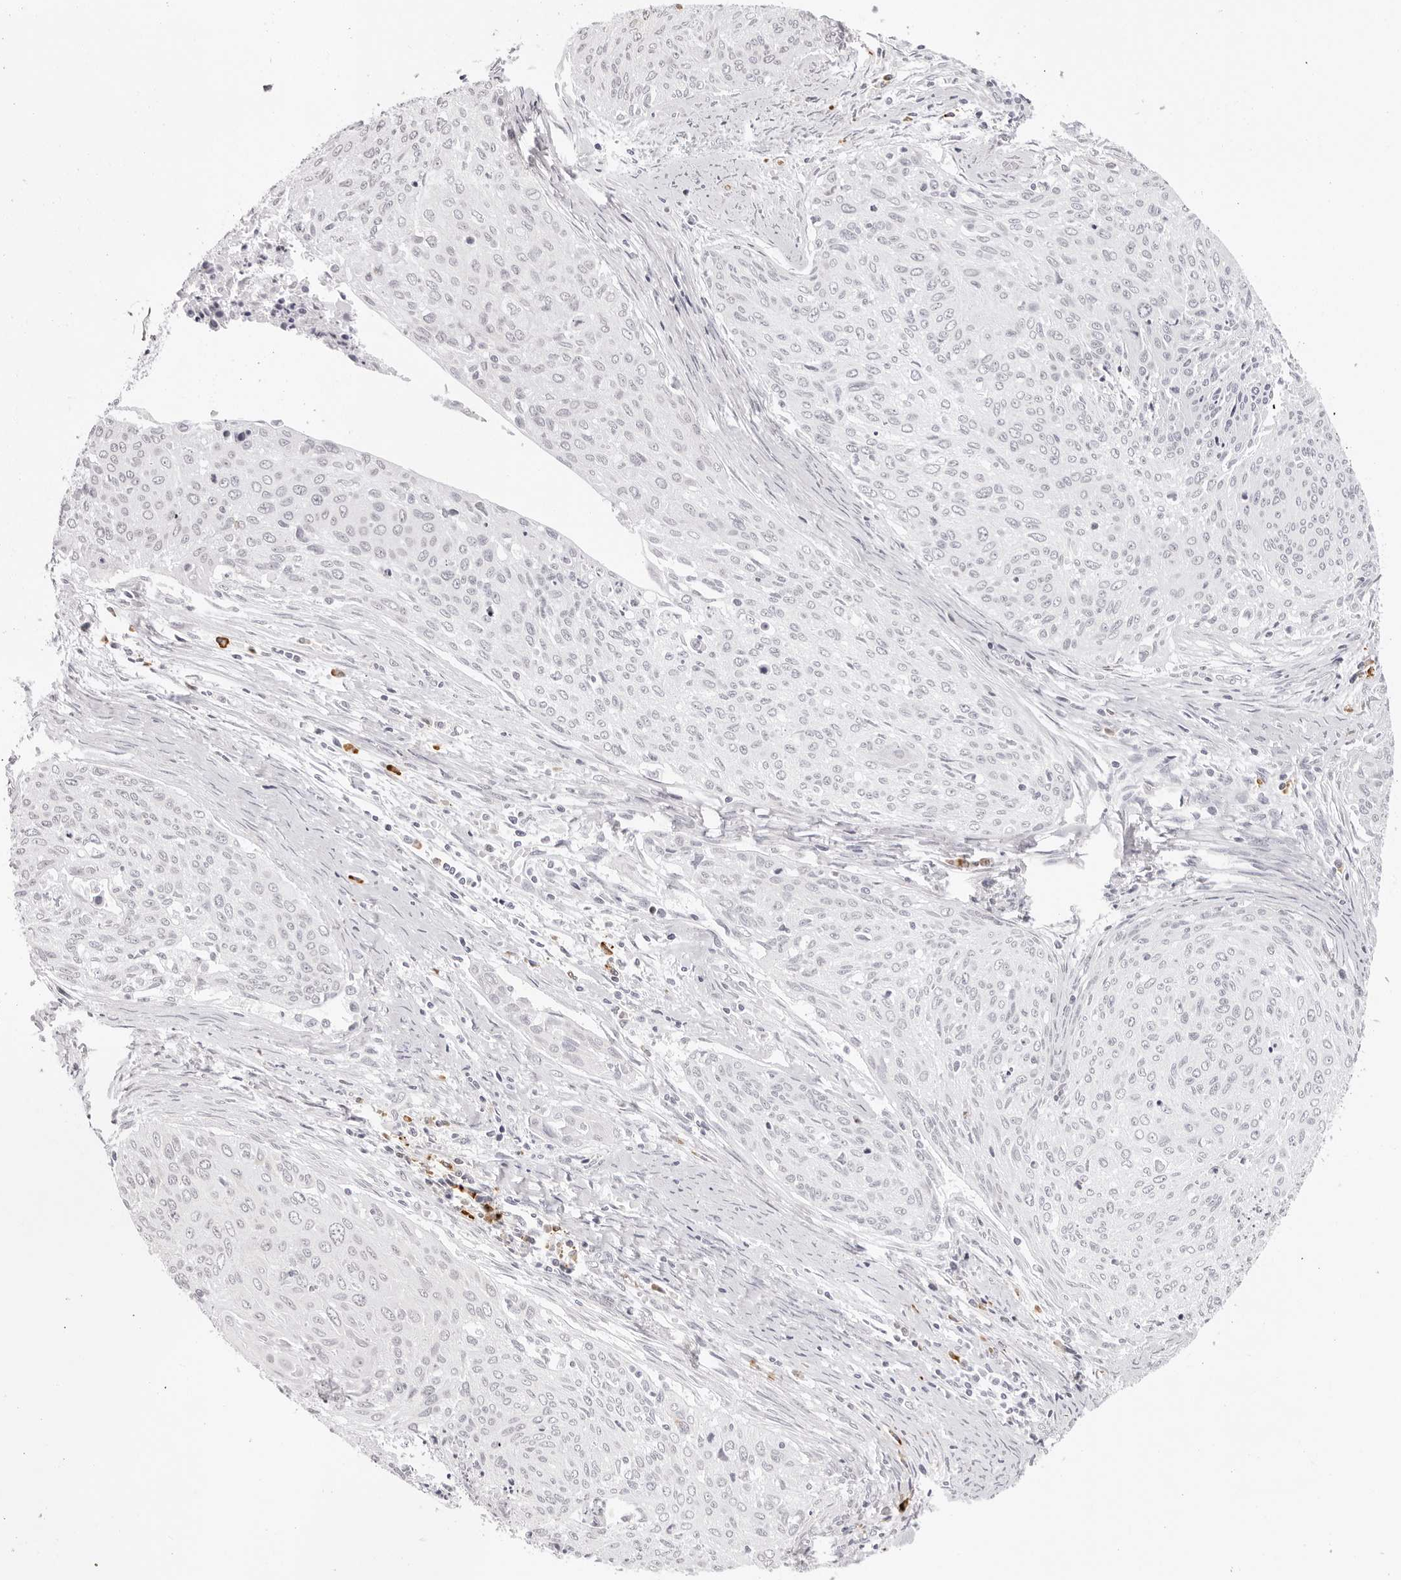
{"staining": {"intensity": "negative", "quantity": "none", "location": "none"}, "tissue": "cervical cancer", "cell_type": "Tumor cells", "image_type": "cancer", "snomed": [{"axis": "morphology", "description": "Squamous cell carcinoma, NOS"}, {"axis": "topography", "description": "Cervix"}], "caption": "The micrograph shows no significant expression in tumor cells of cervical squamous cell carcinoma.", "gene": "IL17RA", "patient": {"sex": "female", "age": 55}}